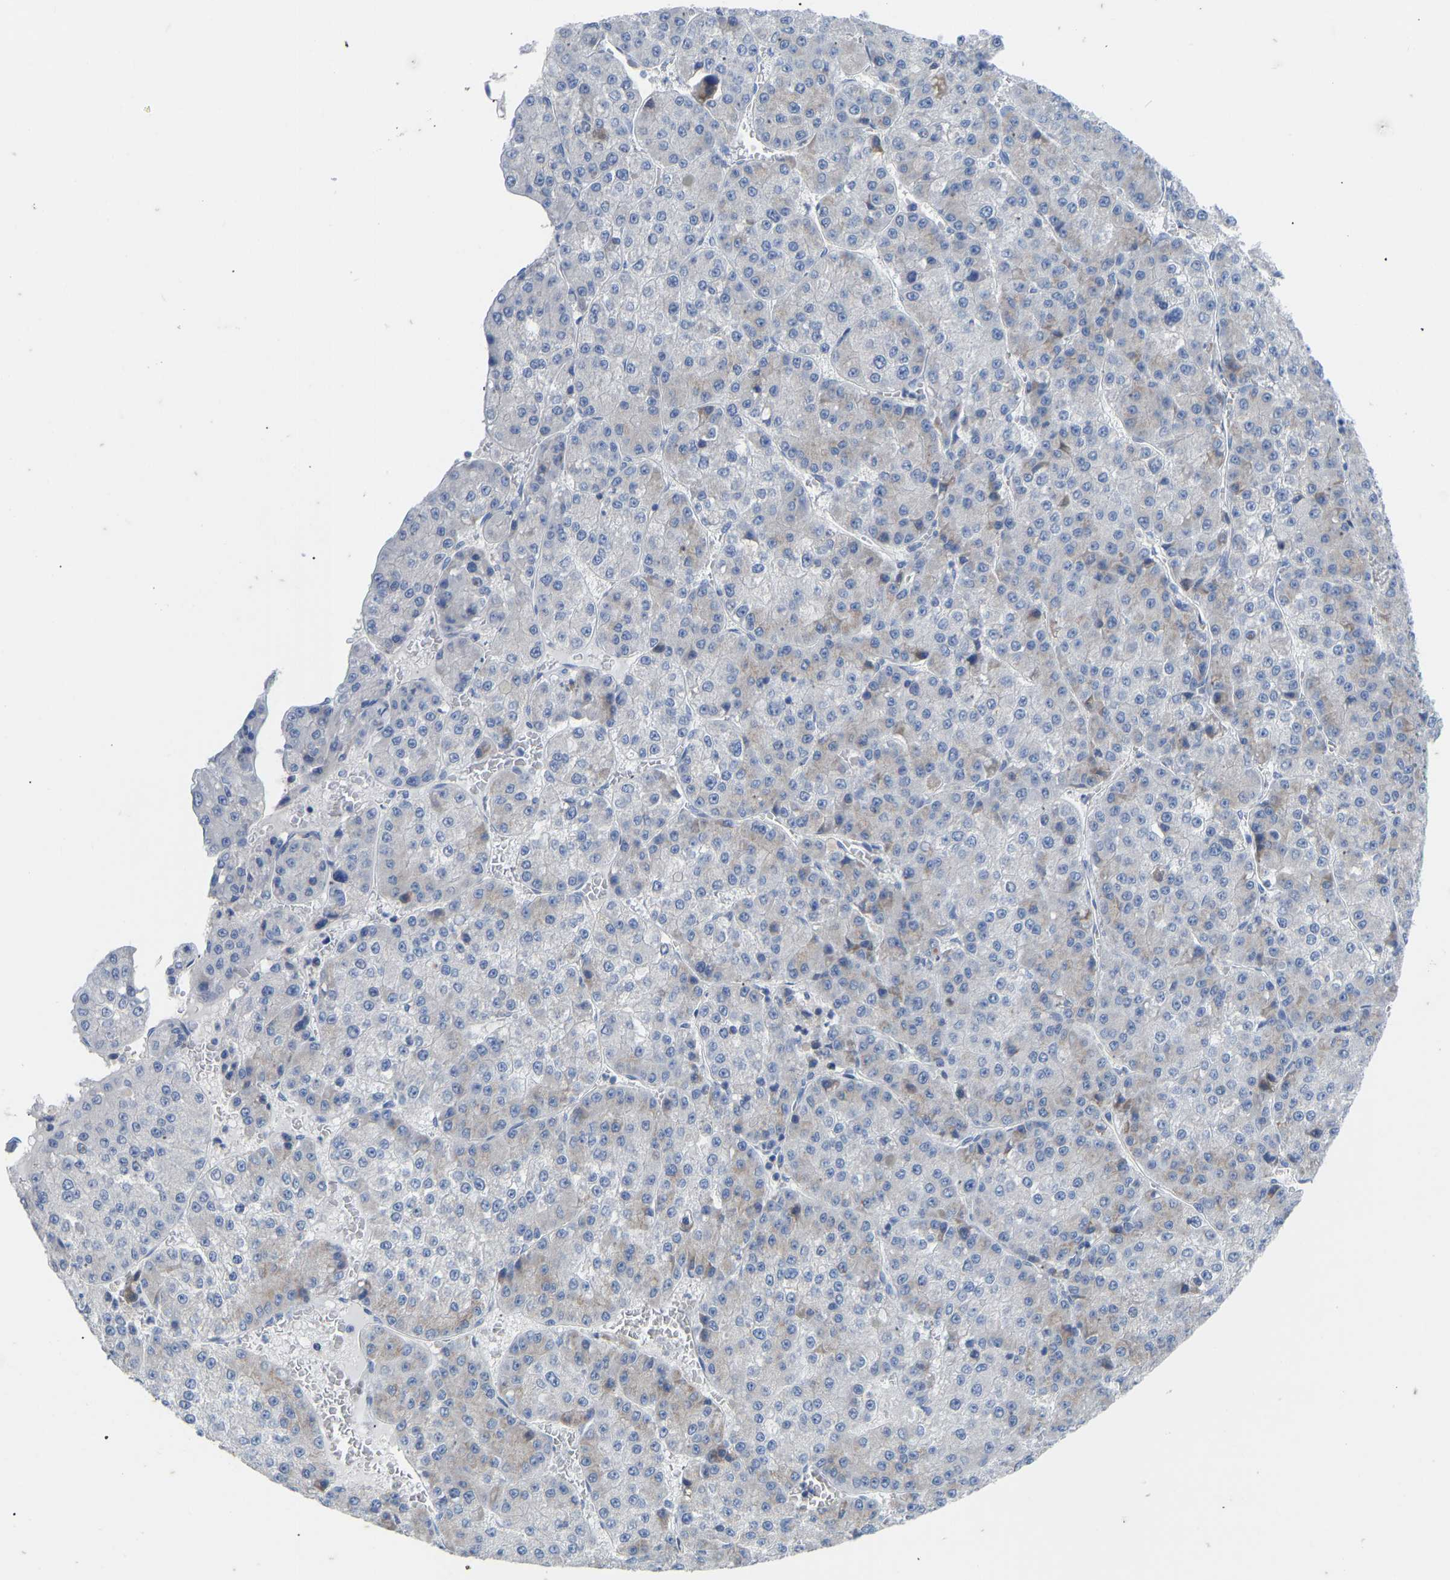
{"staining": {"intensity": "negative", "quantity": "none", "location": "none"}, "tissue": "liver cancer", "cell_type": "Tumor cells", "image_type": "cancer", "snomed": [{"axis": "morphology", "description": "Carcinoma, Hepatocellular, NOS"}, {"axis": "topography", "description": "Liver"}], "caption": "A photomicrograph of liver hepatocellular carcinoma stained for a protein demonstrates no brown staining in tumor cells.", "gene": "OLIG2", "patient": {"sex": "female", "age": 73}}